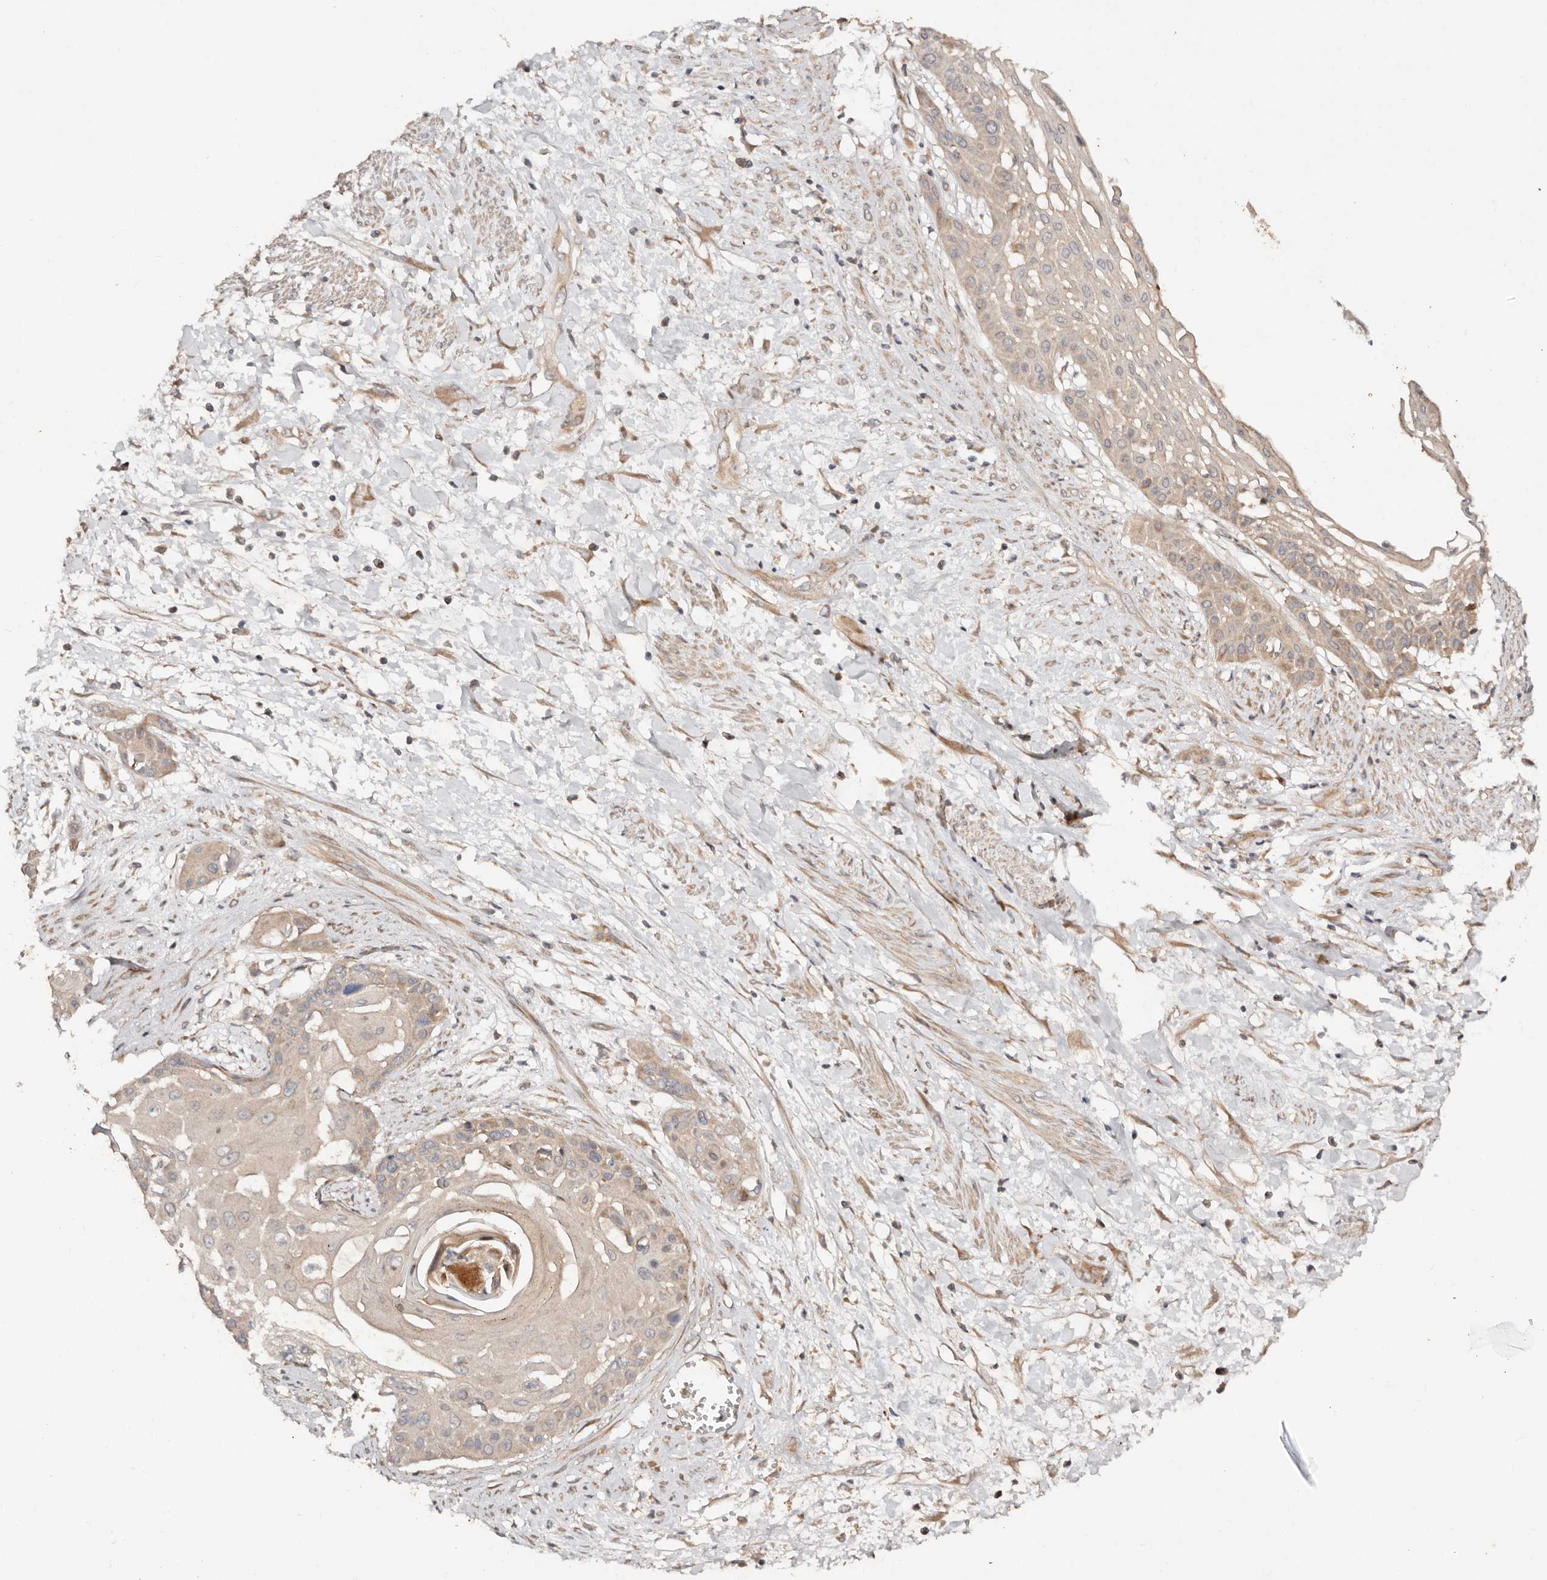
{"staining": {"intensity": "weak", "quantity": "<25%", "location": "cytoplasmic/membranous"}, "tissue": "cervical cancer", "cell_type": "Tumor cells", "image_type": "cancer", "snomed": [{"axis": "morphology", "description": "Squamous cell carcinoma, NOS"}, {"axis": "topography", "description": "Cervix"}], "caption": "Immunohistochemistry histopathology image of neoplastic tissue: human cervical cancer (squamous cell carcinoma) stained with DAB shows no significant protein positivity in tumor cells.", "gene": "DENND11", "patient": {"sex": "female", "age": 57}}